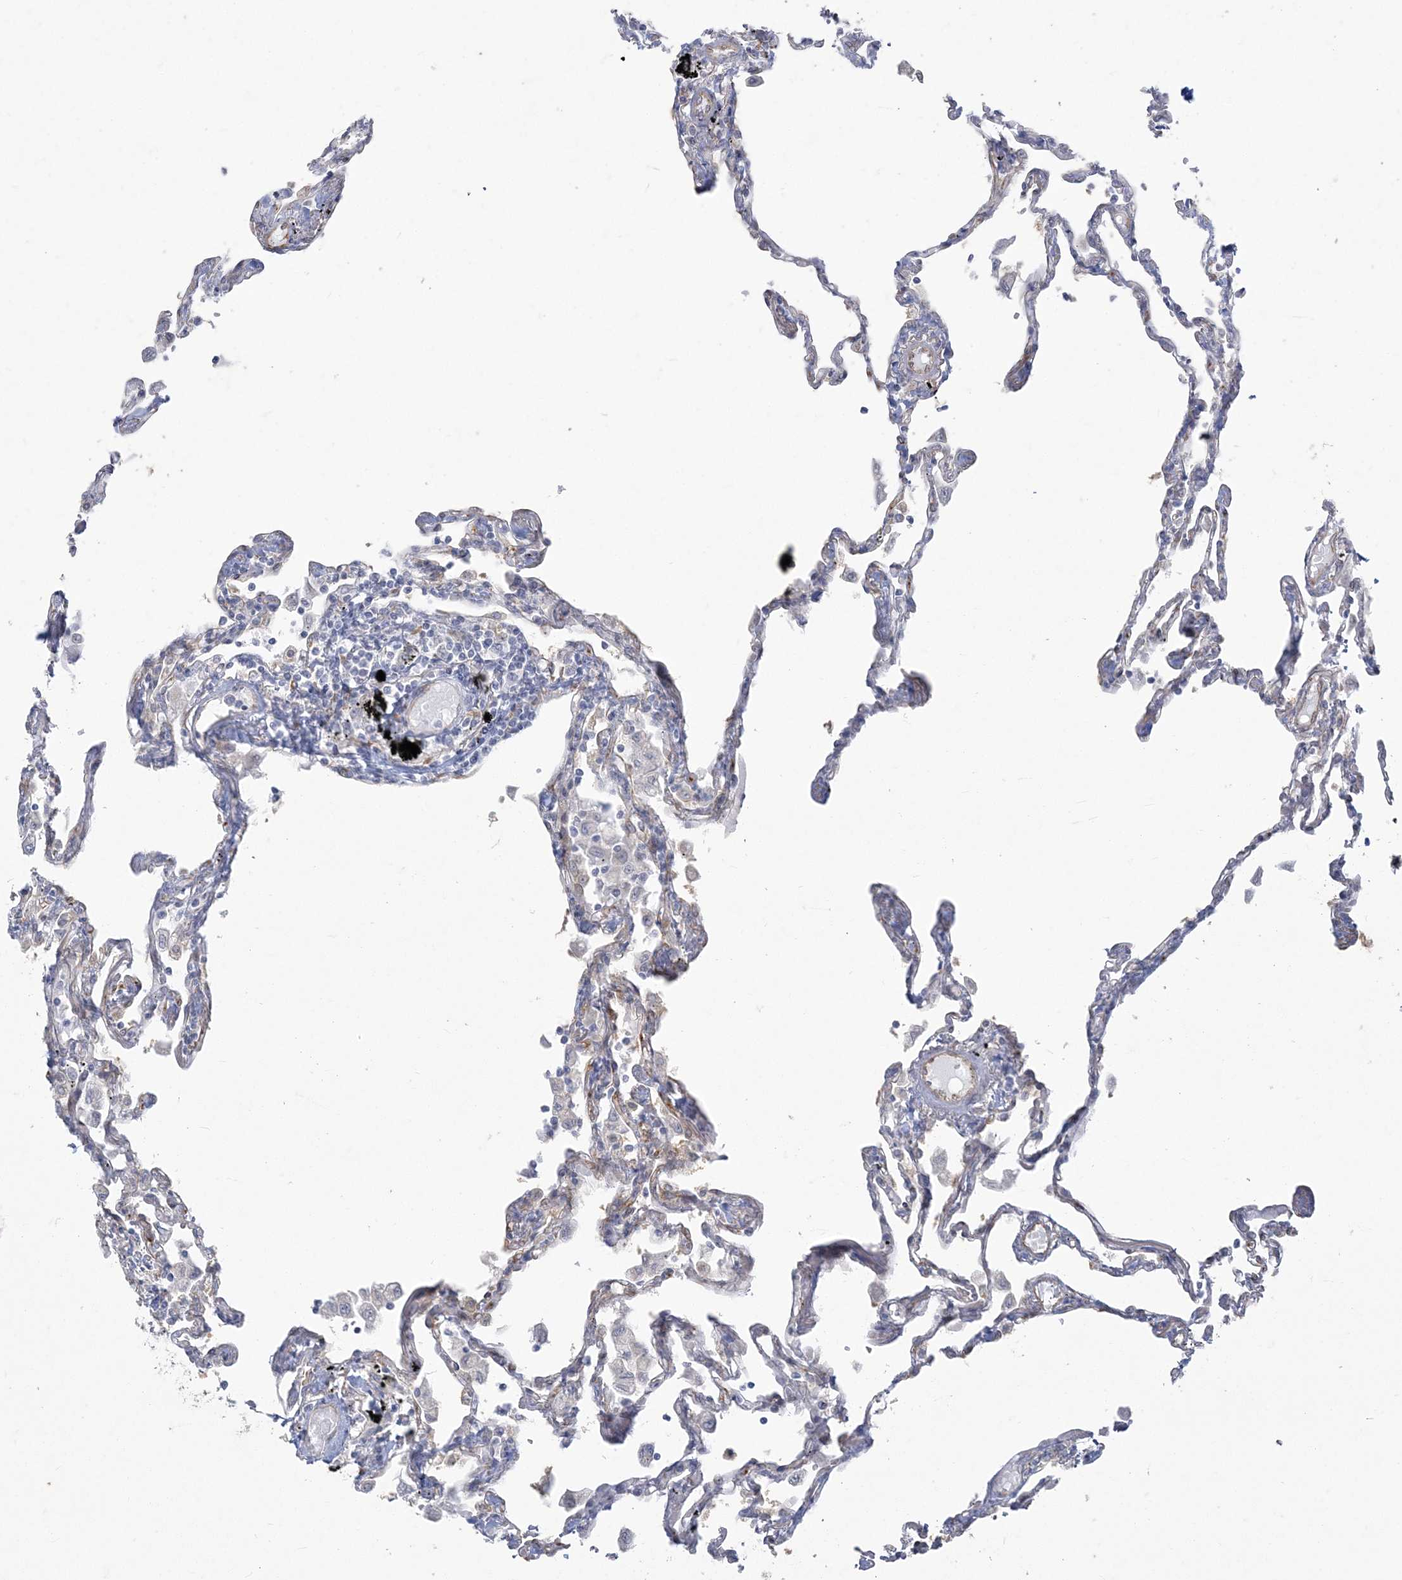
{"staining": {"intensity": "negative", "quantity": "none", "location": "none"}, "tissue": "lung", "cell_type": "Alveolar cells", "image_type": "normal", "snomed": [{"axis": "morphology", "description": "Normal tissue, NOS"}, {"axis": "topography", "description": "Lung"}], "caption": "Human lung stained for a protein using IHC reveals no staining in alveolar cells.", "gene": "ZC3H6", "patient": {"sex": "female", "age": 67}}